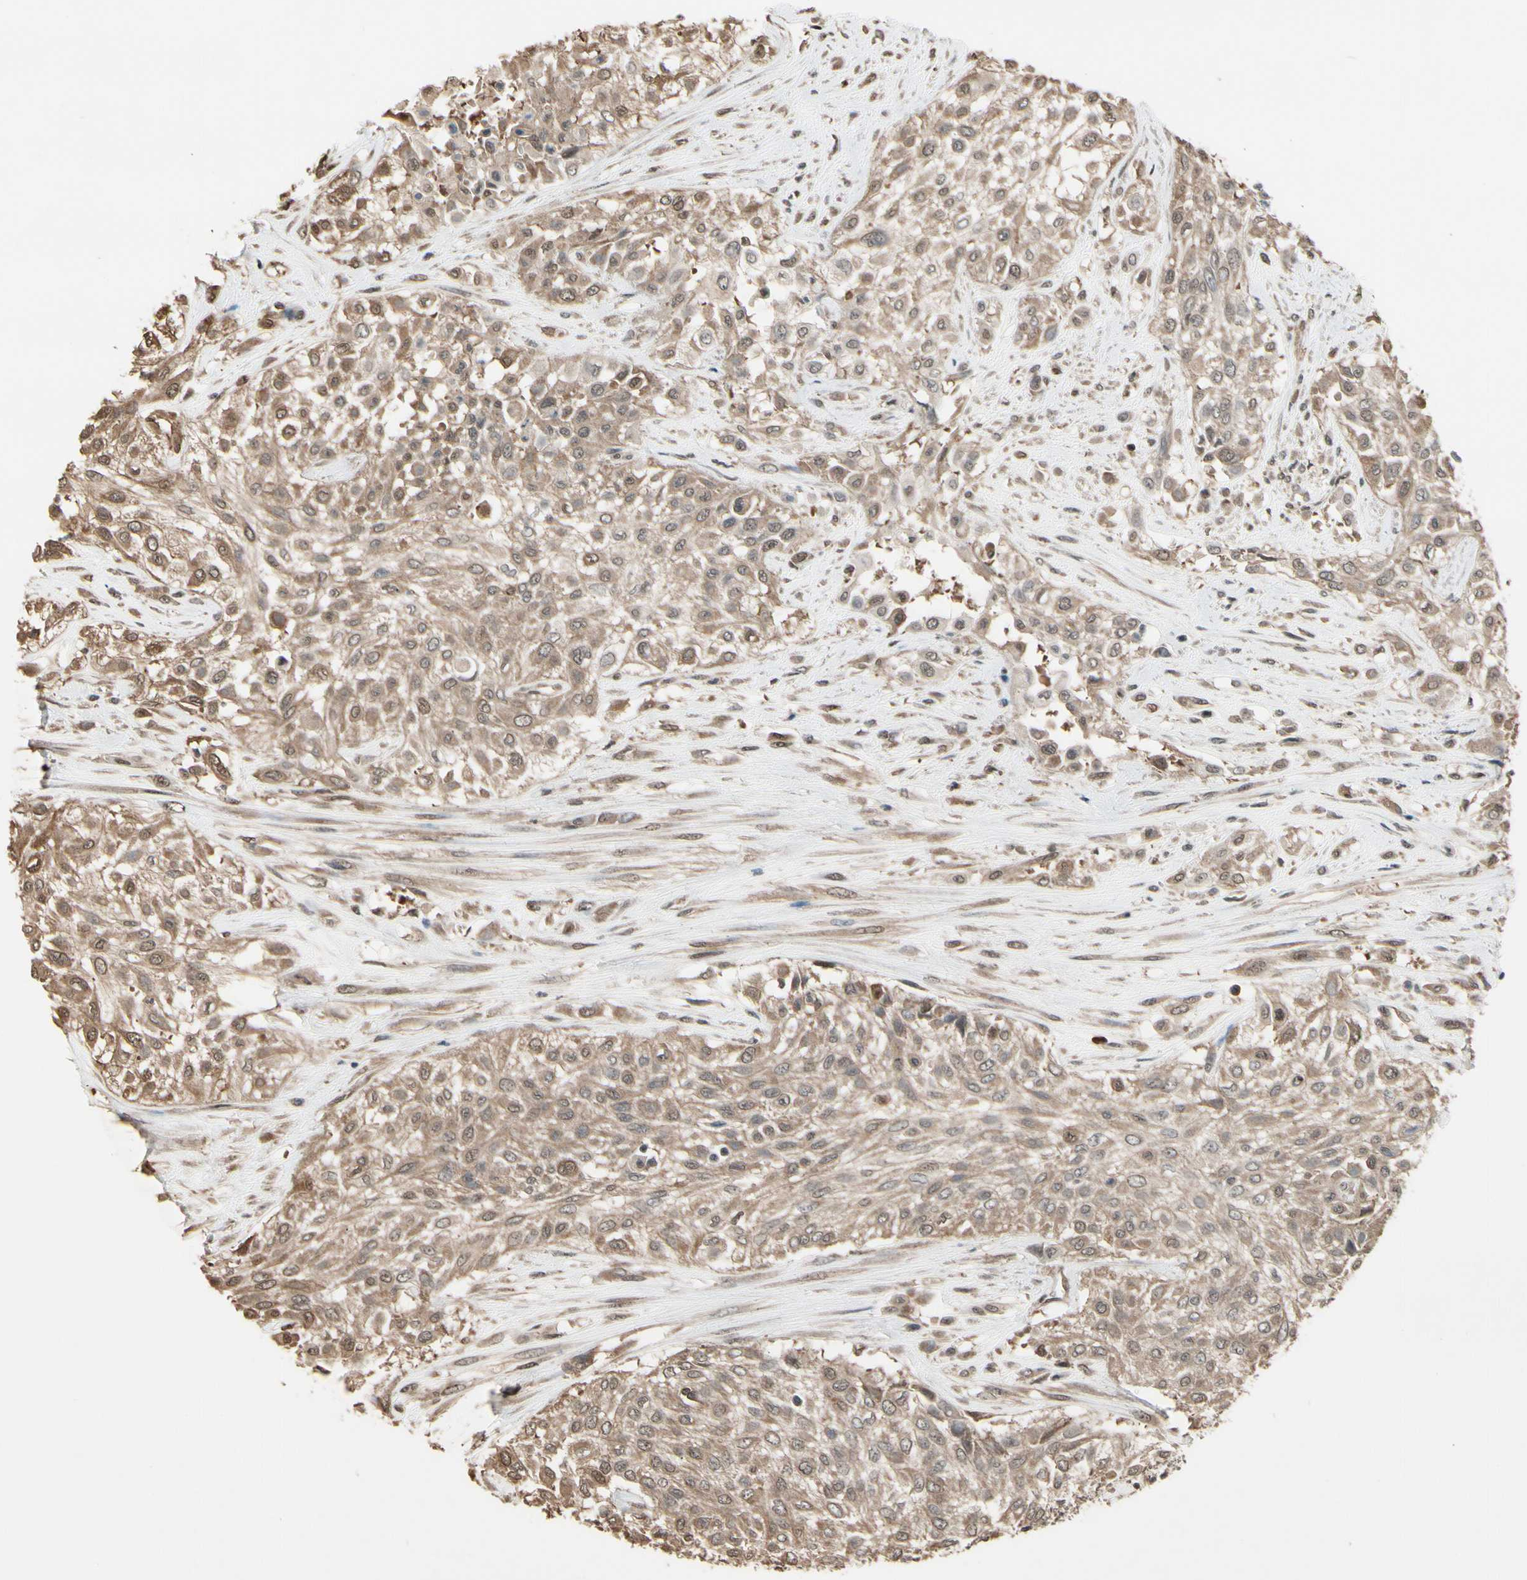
{"staining": {"intensity": "moderate", "quantity": ">75%", "location": "cytoplasmic/membranous"}, "tissue": "urothelial cancer", "cell_type": "Tumor cells", "image_type": "cancer", "snomed": [{"axis": "morphology", "description": "Urothelial carcinoma, High grade"}, {"axis": "topography", "description": "Urinary bladder"}], "caption": "Brown immunohistochemical staining in human high-grade urothelial carcinoma demonstrates moderate cytoplasmic/membranous expression in approximately >75% of tumor cells.", "gene": "PNPLA7", "patient": {"sex": "male", "age": 57}}